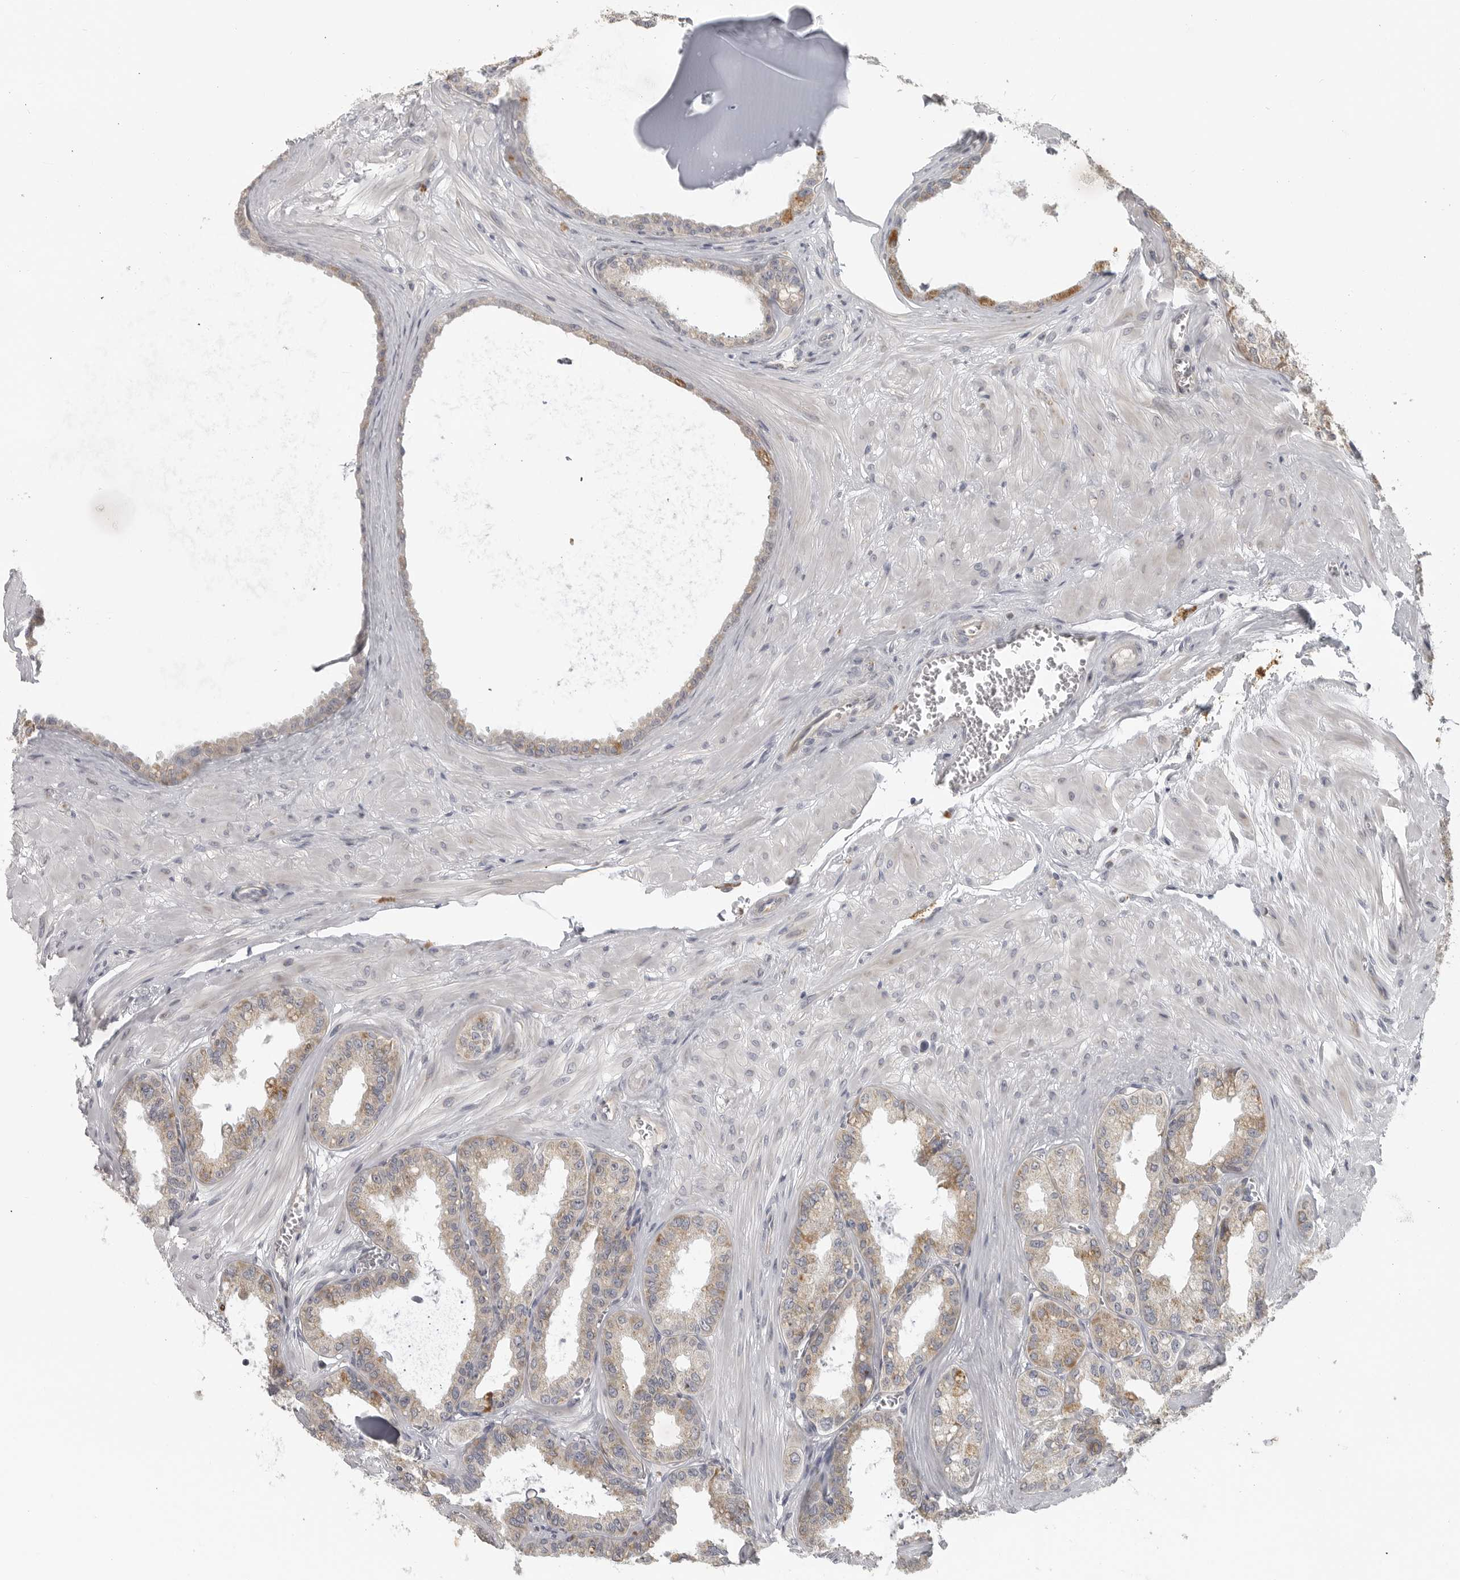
{"staining": {"intensity": "moderate", "quantity": "25%-75%", "location": "cytoplasmic/membranous"}, "tissue": "seminal vesicle", "cell_type": "Glandular cells", "image_type": "normal", "snomed": [{"axis": "morphology", "description": "Normal tissue, NOS"}, {"axis": "topography", "description": "Prostate"}, {"axis": "topography", "description": "Seminal veicle"}], "caption": "A brown stain labels moderate cytoplasmic/membranous expression of a protein in glandular cells of normal seminal vesicle.", "gene": "RXFP3", "patient": {"sex": "male", "age": 51}}